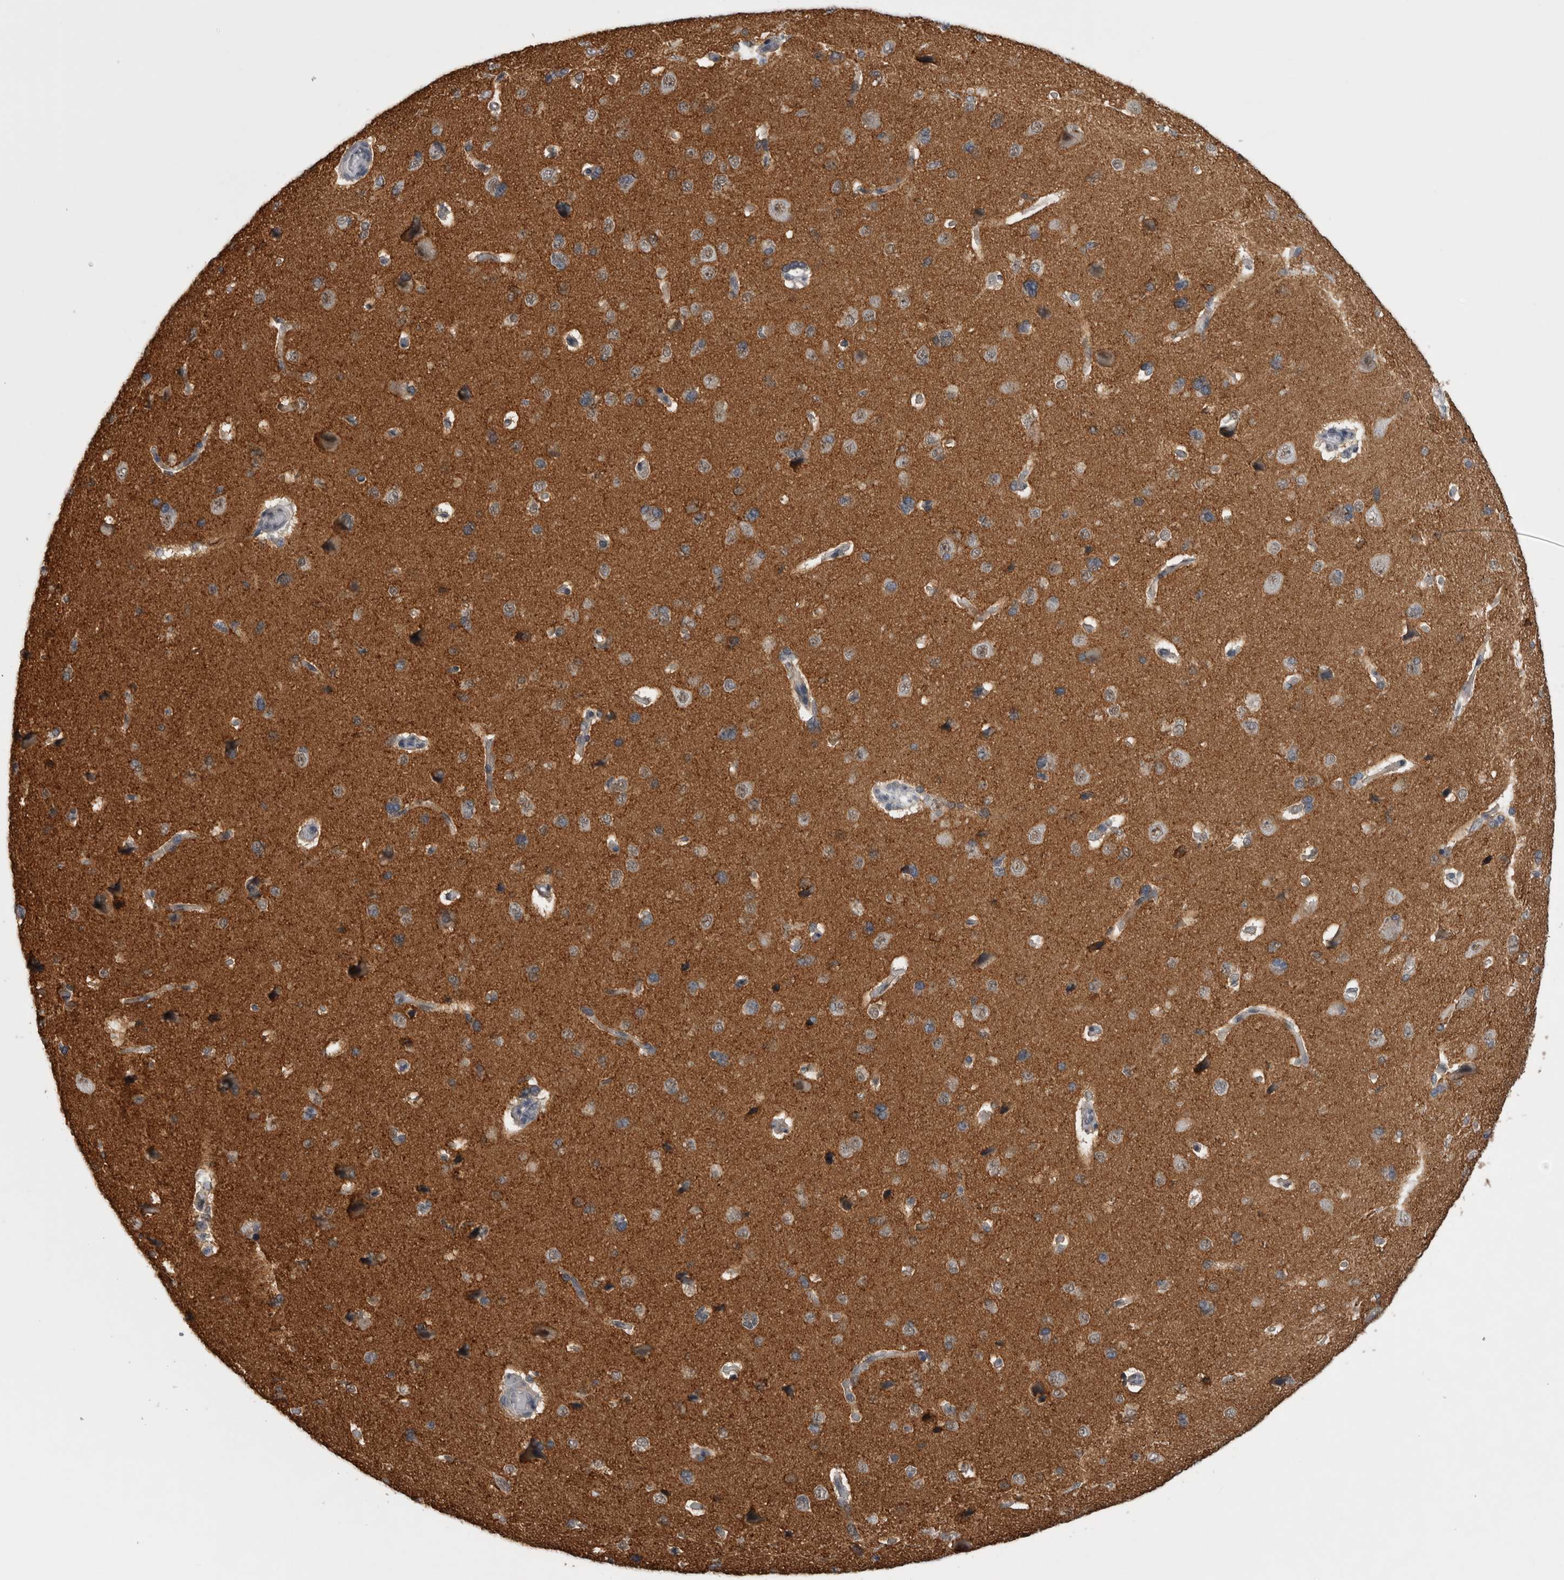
{"staining": {"intensity": "negative", "quantity": "none", "location": "none"}, "tissue": "cerebral cortex", "cell_type": "Endothelial cells", "image_type": "normal", "snomed": [{"axis": "morphology", "description": "Normal tissue, NOS"}, {"axis": "topography", "description": "Cerebral cortex"}], "caption": "Immunohistochemistry of unremarkable cerebral cortex shows no expression in endothelial cells.", "gene": "PEBP4", "patient": {"sex": "male", "age": 62}}